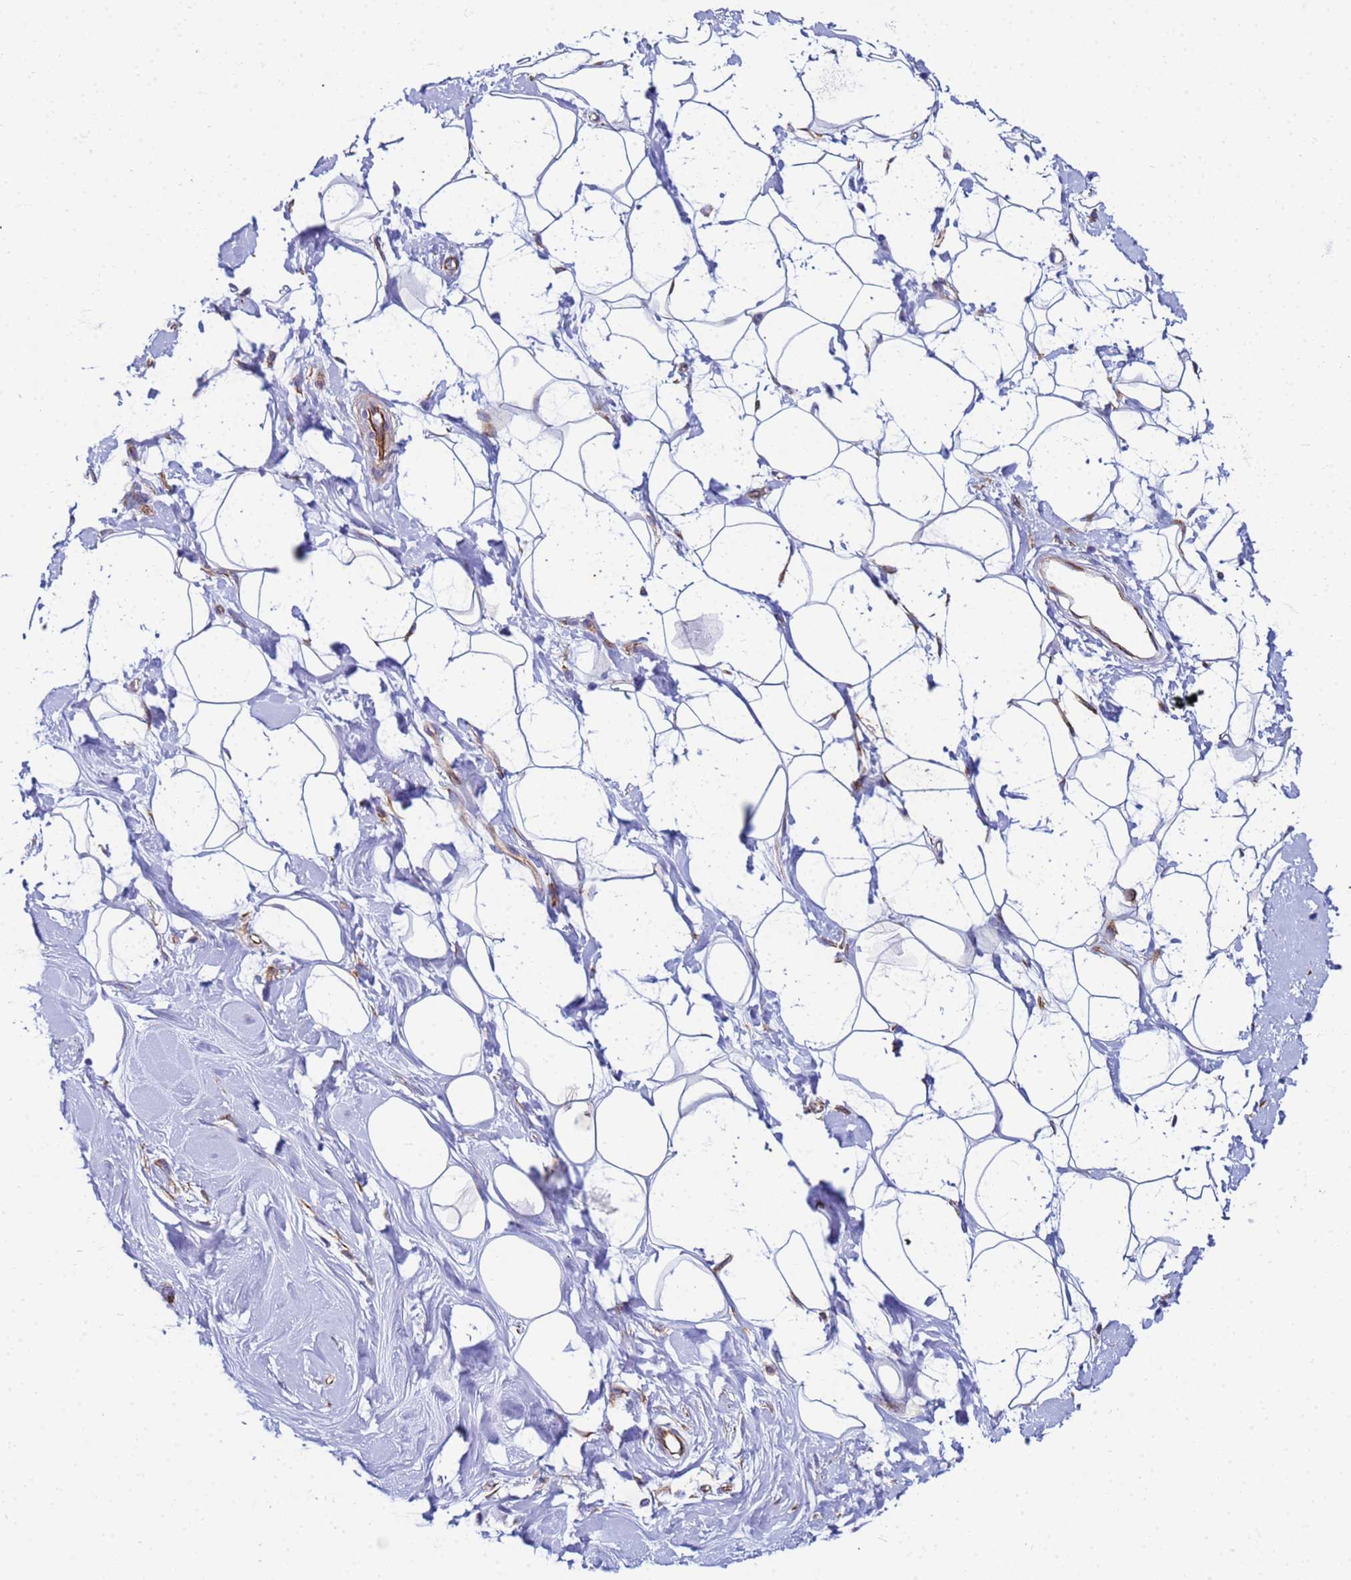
{"staining": {"intensity": "negative", "quantity": "none", "location": "none"}, "tissue": "adipose tissue", "cell_type": "Adipocytes", "image_type": "normal", "snomed": [{"axis": "morphology", "description": "Normal tissue, NOS"}, {"axis": "topography", "description": "Breast"}], "caption": "Immunohistochemistry (IHC) image of normal adipose tissue stained for a protein (brown), which shows no expression in adipocytes.", "gene": "UBXN2B", "patient": {"sex": "female", "age": 26}}